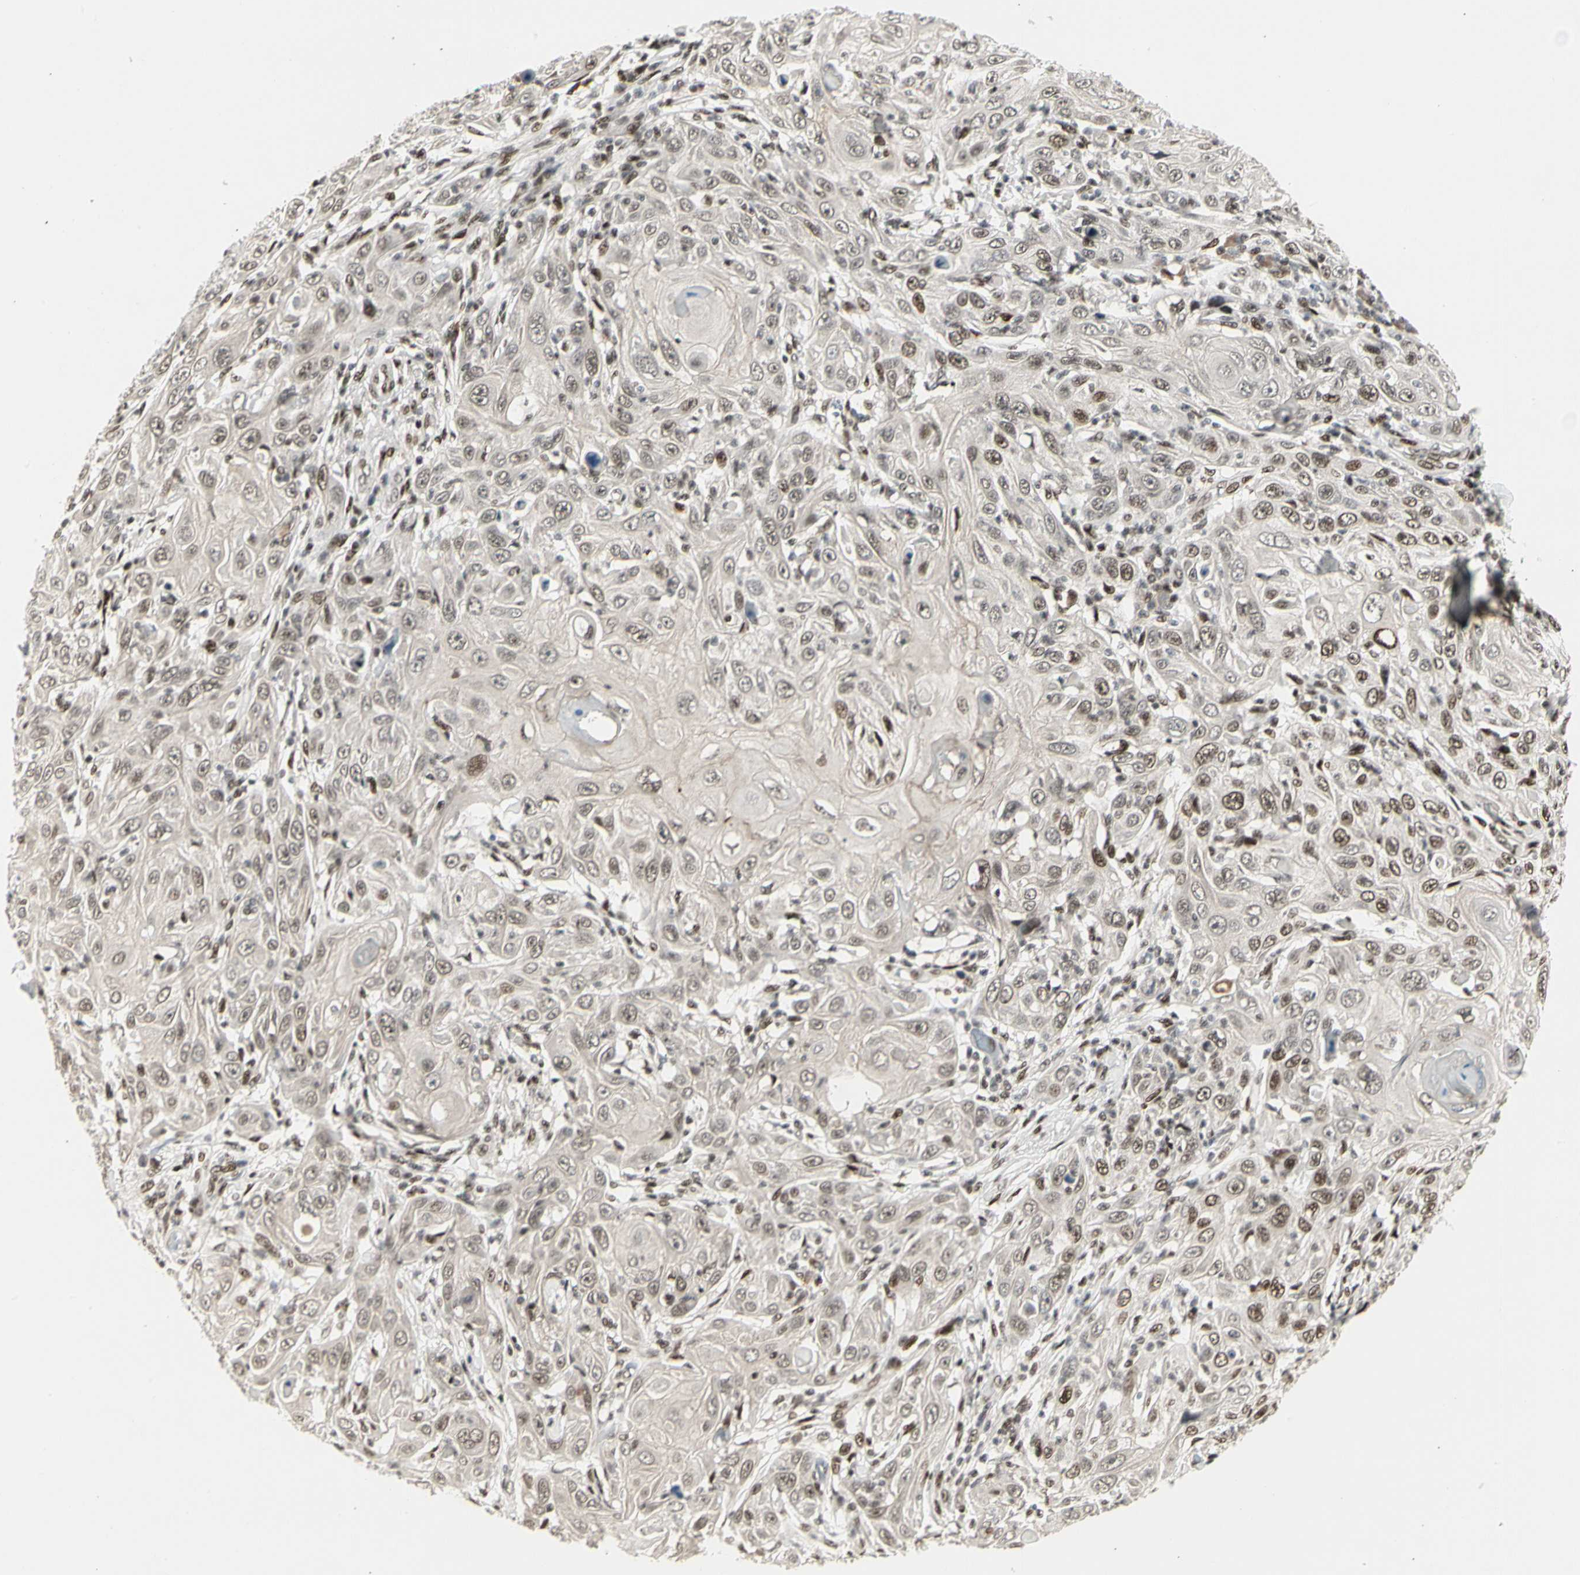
{"staining": {"intensity": "moderate", "quantity": ">75%", "location": "nuclear"}, "tissue": "skin cancer", "cell_type": "Tumor cells", "image_type": "cancer", "snomed": [{"axis": "morphology", "description": "Squamous cell carcinoma, NOS"}, {"axis": "topography", "description": "Skin"}], "caption": "Protein expression analysis of skin cancer (squamous cell carcinoma) shows moderate nuclear staining in approximately >75% of tumor cells. The protein of interest is shown in brown color, while the nuclei are stained blue.", "gene": "FOXJ2", "patient": {"sex": "female", "age": 88}}